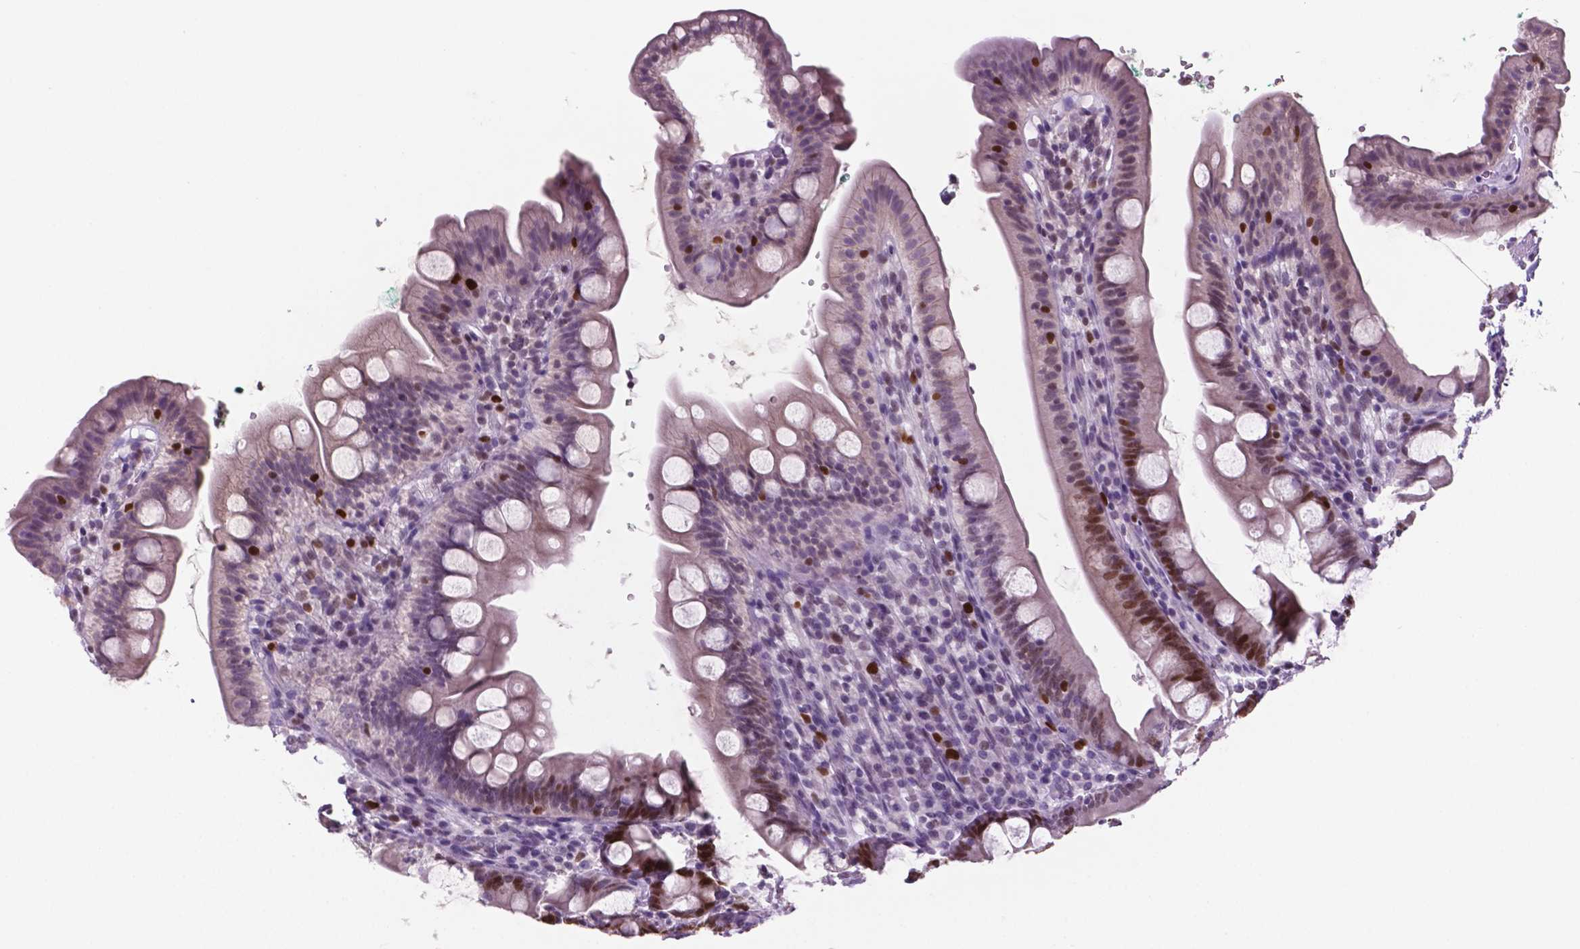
{"staining": {"intensity": "strong", "quantity": "25%-75%", "location": "nuclear"}, "tissue": "duodenum", "cell_type": "Glandular cells", "image_type": "normal", "snomed": [{"axis": "morphology", "description": "Normal tissue, NOS"}, {"axis": "topography", "description": "Duodenum"}], "caption": "About 25%-75% of glandular cells in unremarkable human duodenum demonstrate strong nuclear protein positivity as visualized by brown immunohistochemical staining.", "gene": "NCAPH2", "patient": {"sex": "female", "age": 67}}